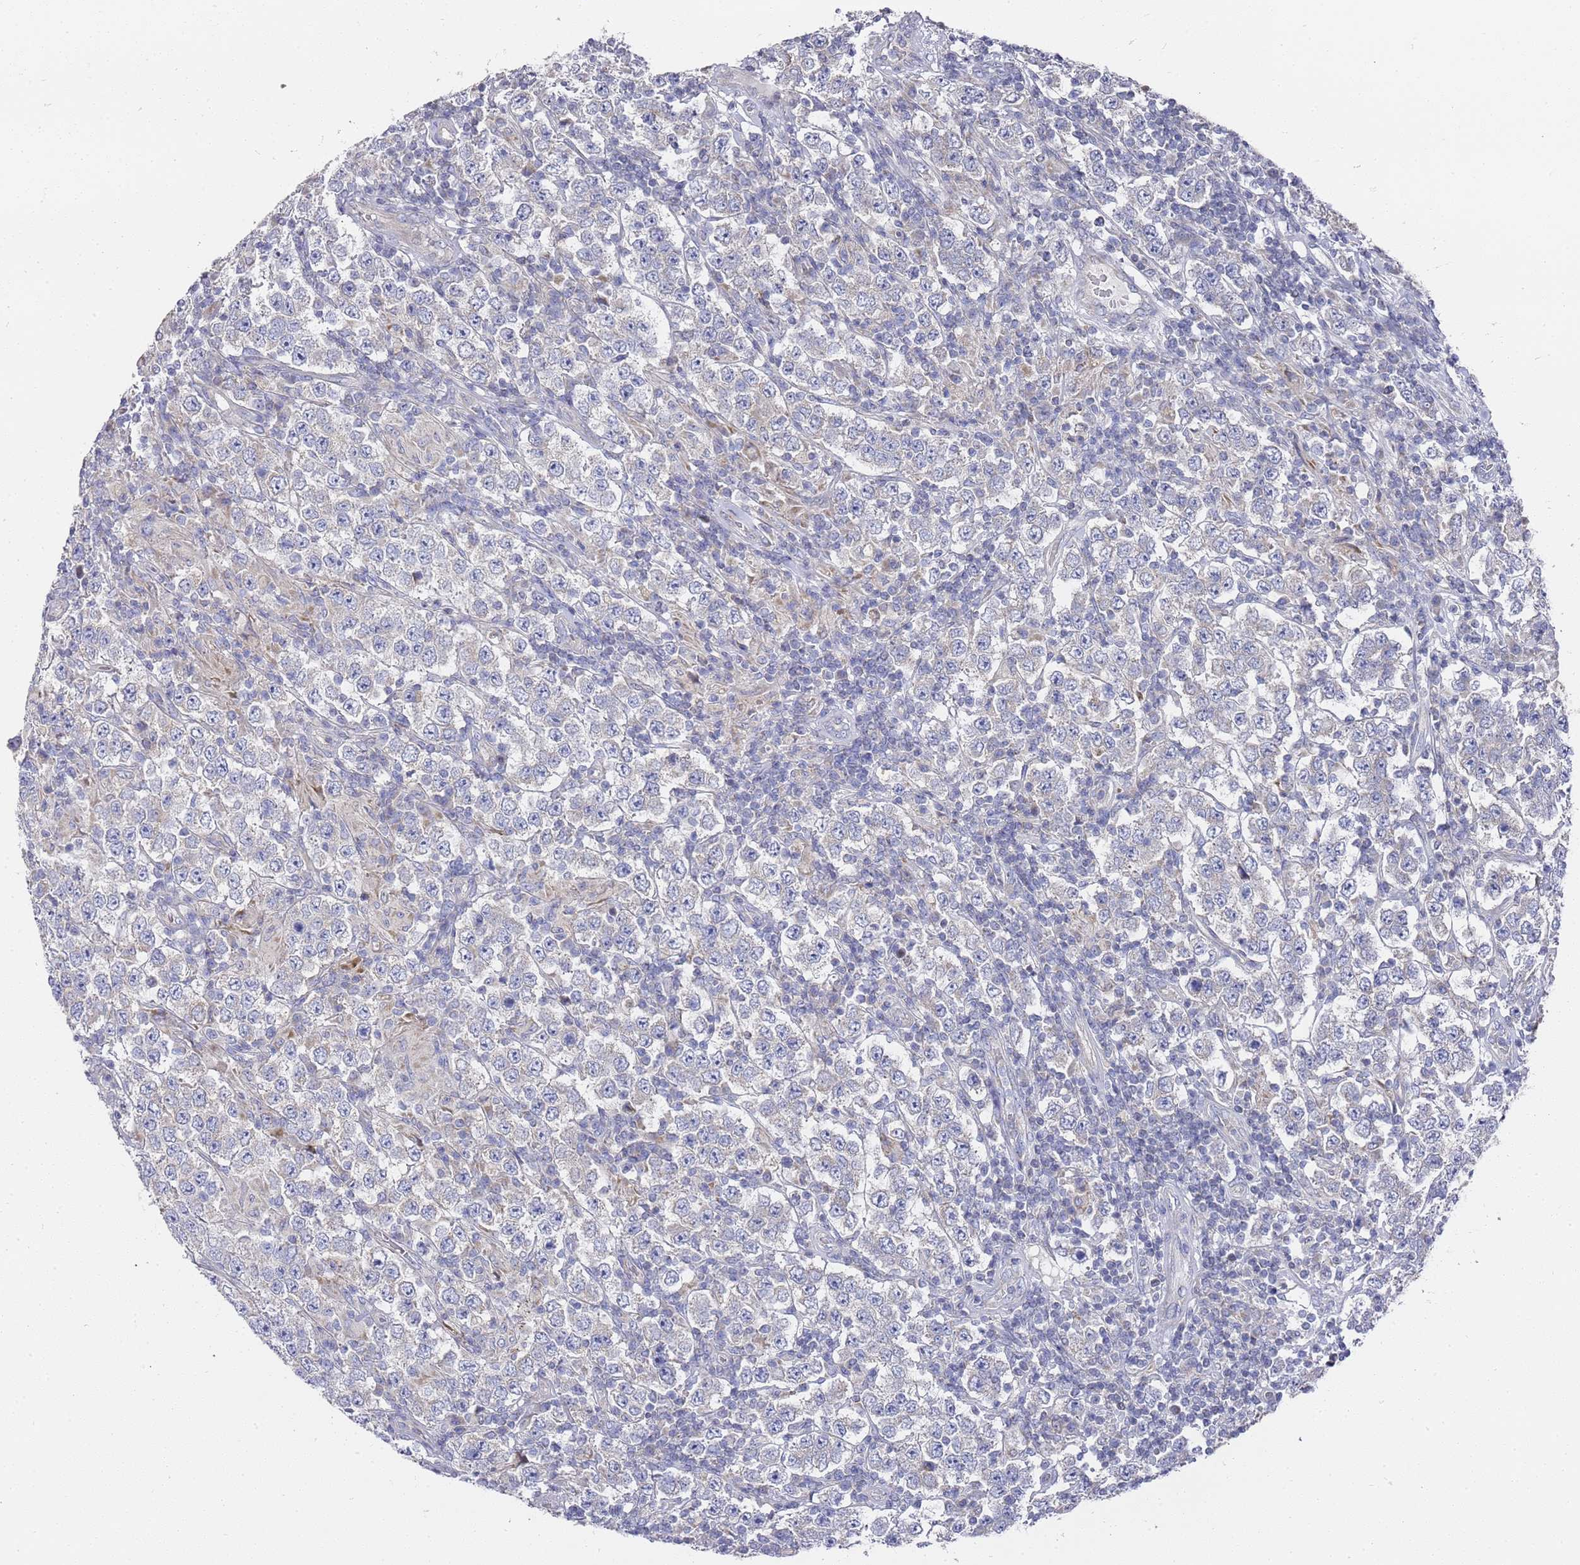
{"staining": {"intensity": "negative", "quantity": "none", "location": "none"}, "tissue": "testis cancer", "cell_type": "Tumor cells", "image_type": "cancer", "snomed": [{"axis": "morphology", "description": "Normal tissue, NOS"}, {"axis": "morphology", "description": "Urothelial carcinoma, High grade"}, {"axis": "morphology", "description": "Seminoma, NOS"}, {"axis": "morphology", "description": "Carcinoma, Embryonal, NOS"}, {"axis": "topography", "description": "Urinary bladder"}, {"axis": "topography", "description": "Testis"}], "caption": "Protein analysis of embryonal carcinoma (testis) shows no significant expression in tumor cells.", "gene": "SCAPER", "patient": {"sex": "male", "age": 41}}